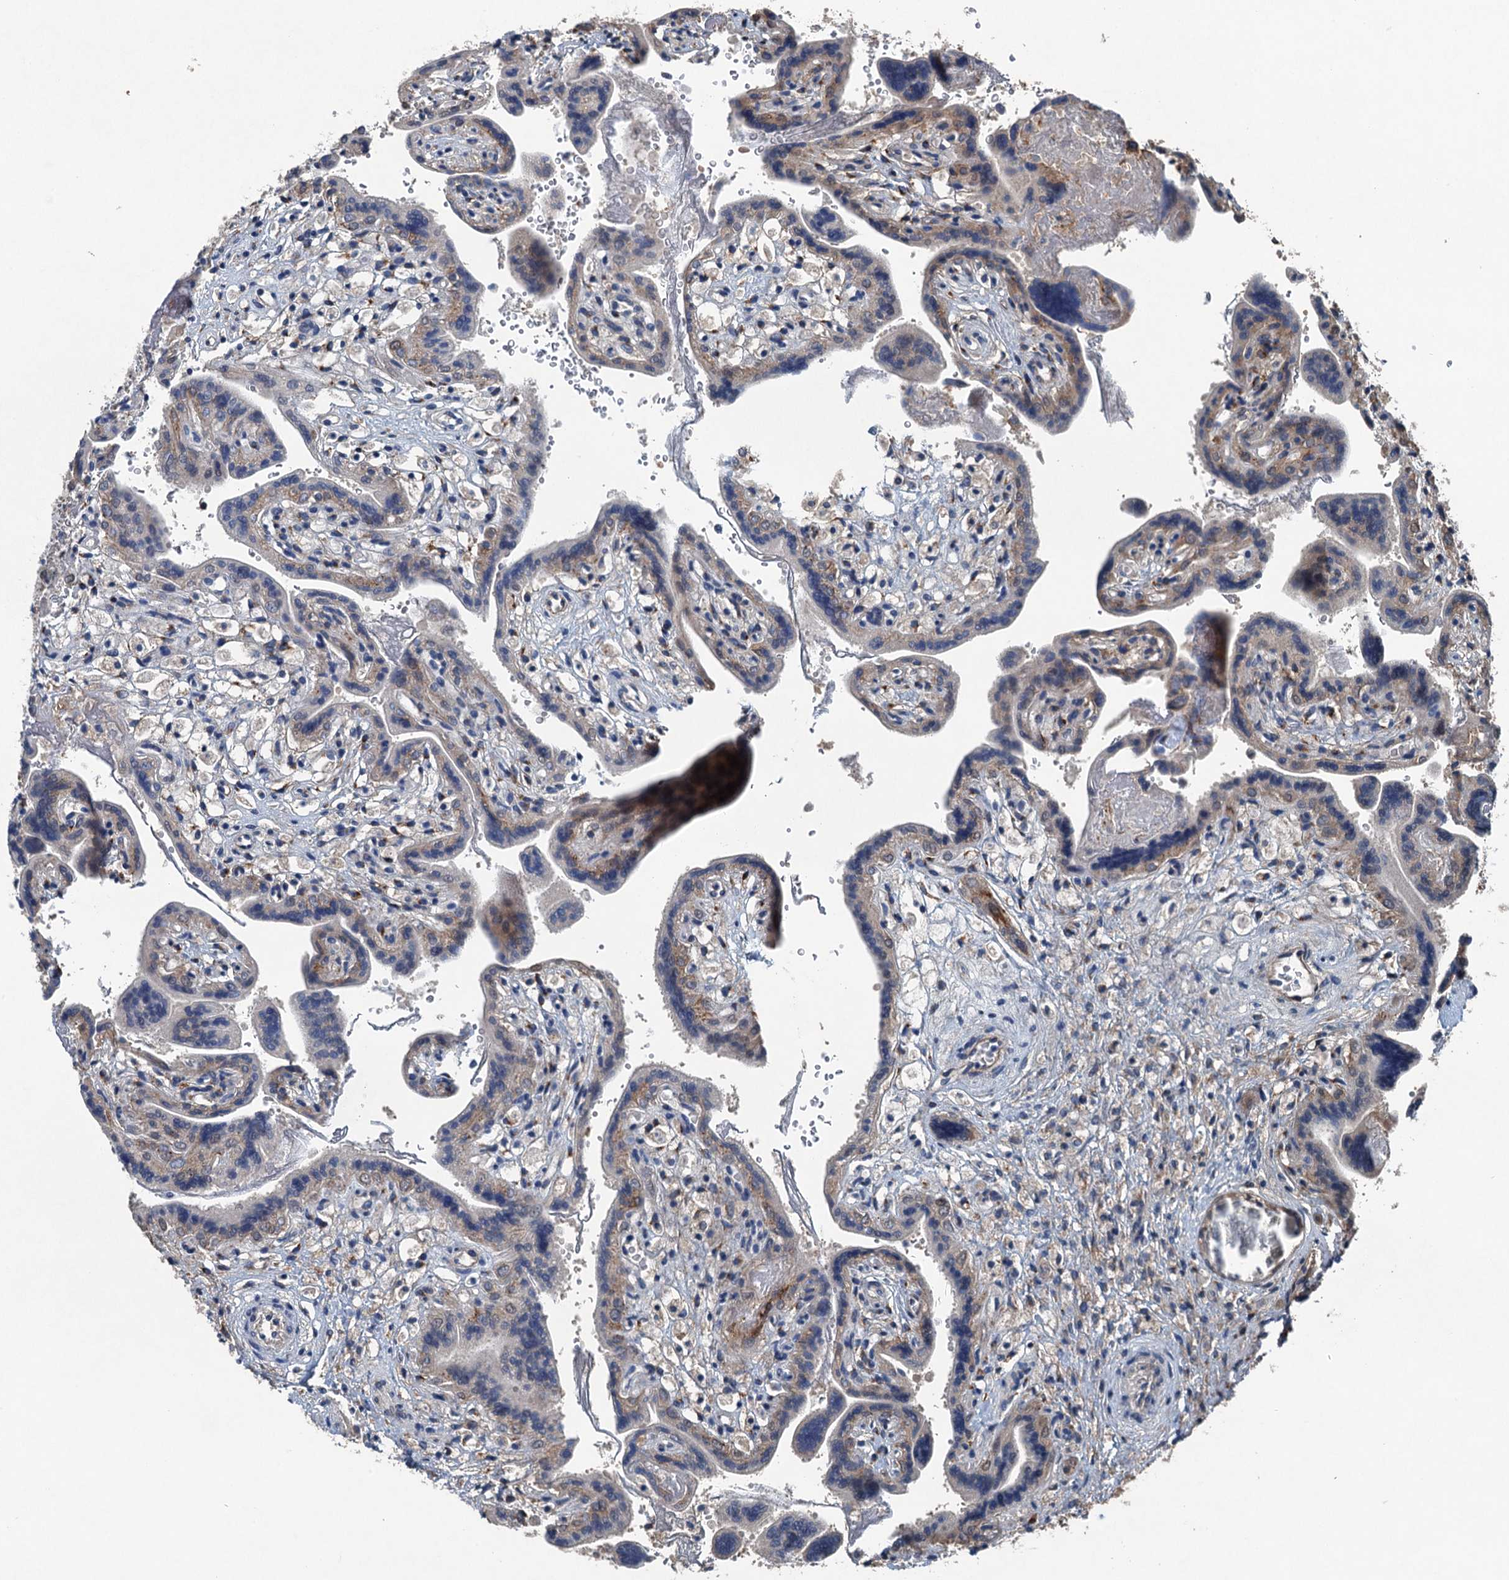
{"staining": {"intensity": "weak", "quantity": "<25%", "location": "cytoplasmic/membranous,nuclear"}, "tissue": "placenta", "cell_type": "Trophoblastic cells", "image_type": "normal", "snomed": [{"axis": "morphology", "description": "Normal tissue, NOS"}, {"axis": "topography", "description": "Placenta"}], "caption": "Human placenta stained for a protein using immunohistochemistry shows no staining in trophoblastic cells.", "gene": "NAA60", "patient": {"sex": "female", "age": 37}}